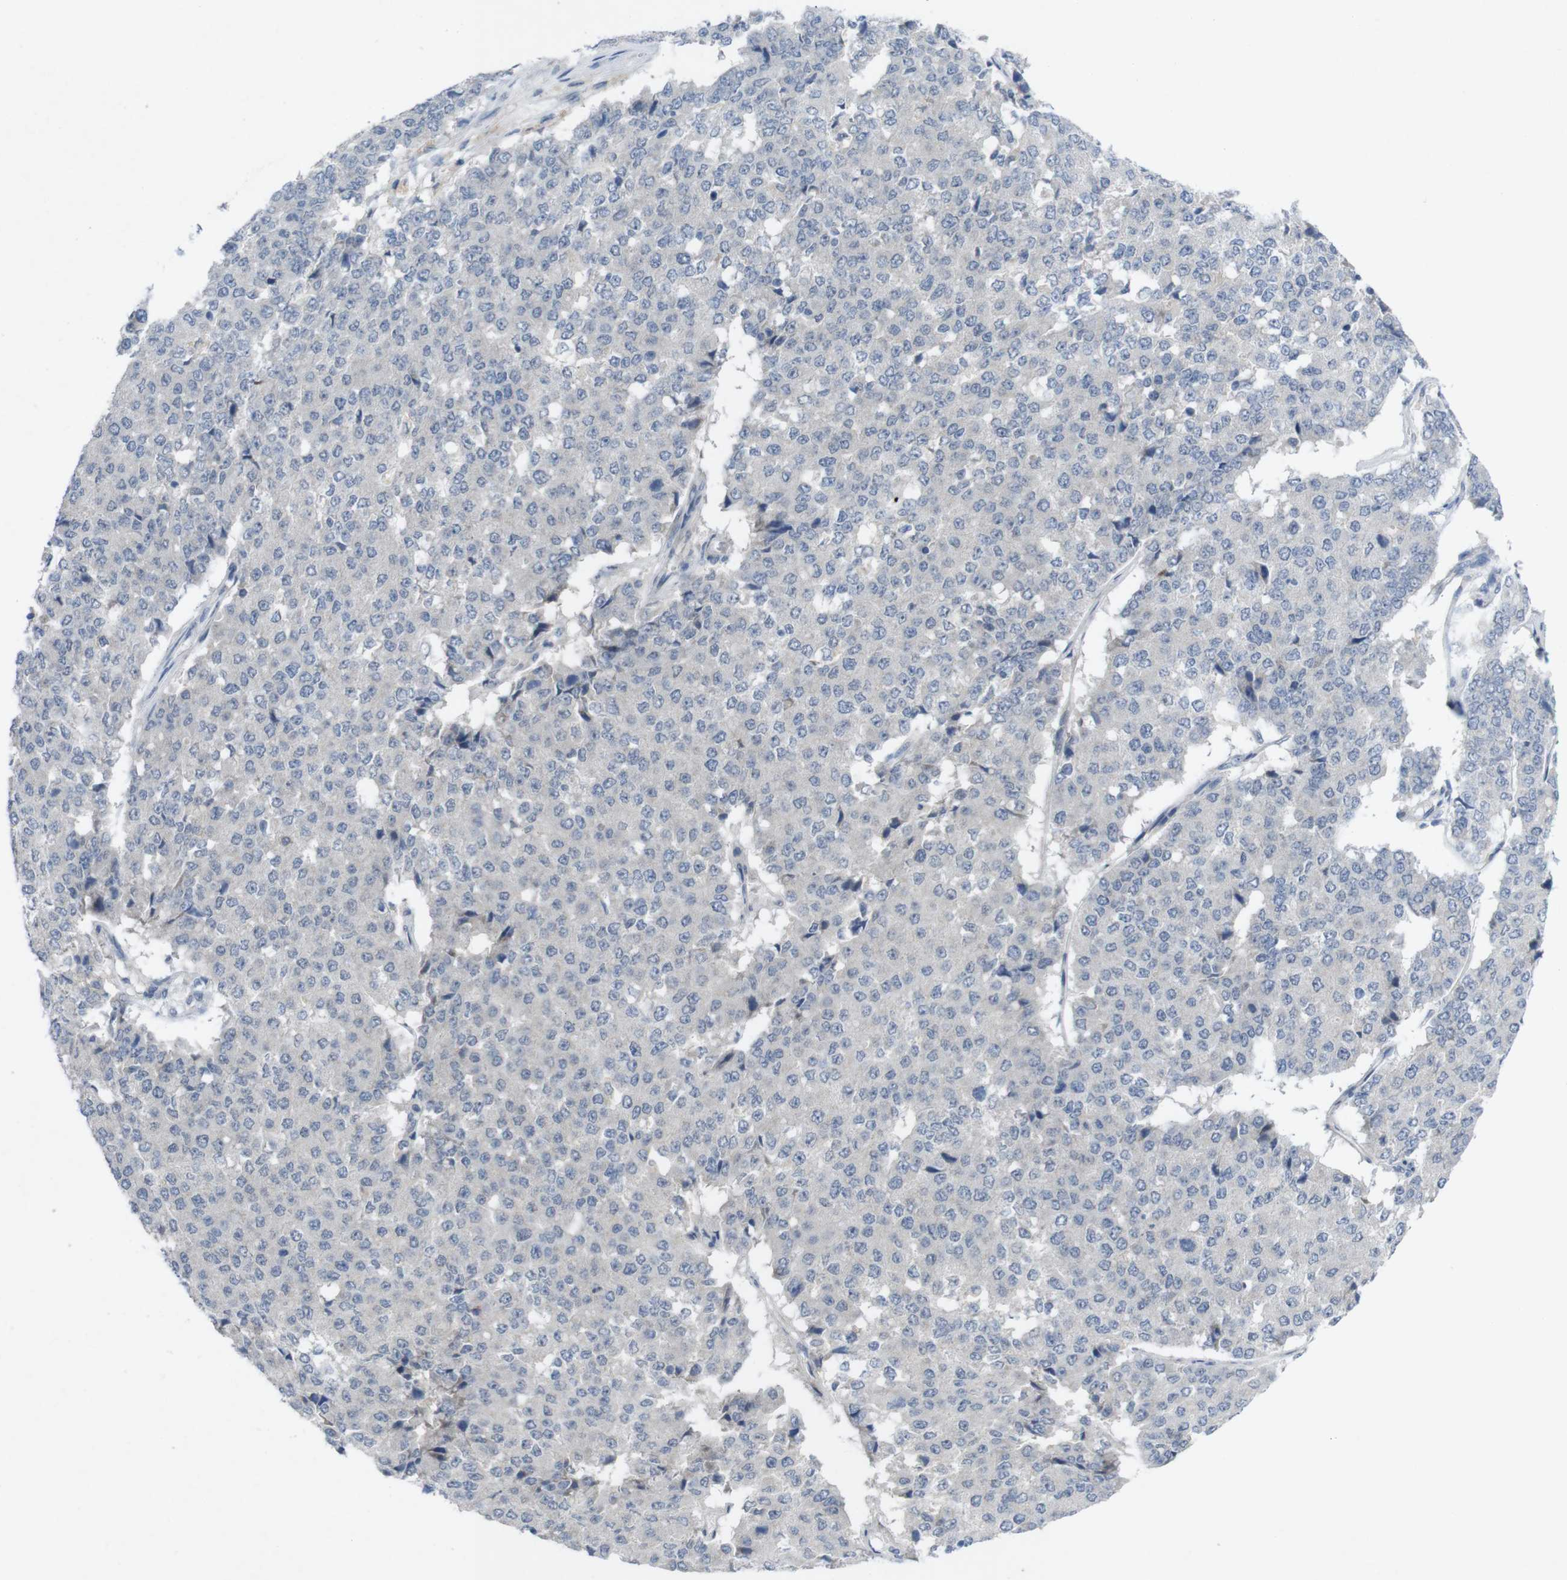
{"staining": {"intensity": "negative", "quantity": "none", "location": "none"}, "tissue": "pancreatic cancer", "cell_type": "Tumor cells", "image_type": "cancer", "snomed": [{"axis": "morphology", "description": "Adenocarcinoma, NOS"}, {"axis": "topography", "description": "Pancreas"}], "caption": "This is an immunohistochemistry (IHC) image of adenocarcinoma (pancreatic). There is no positivity in tumor cells.", "gene": "SLAMF7", "patient": {"sex": "male", "age": 50}}